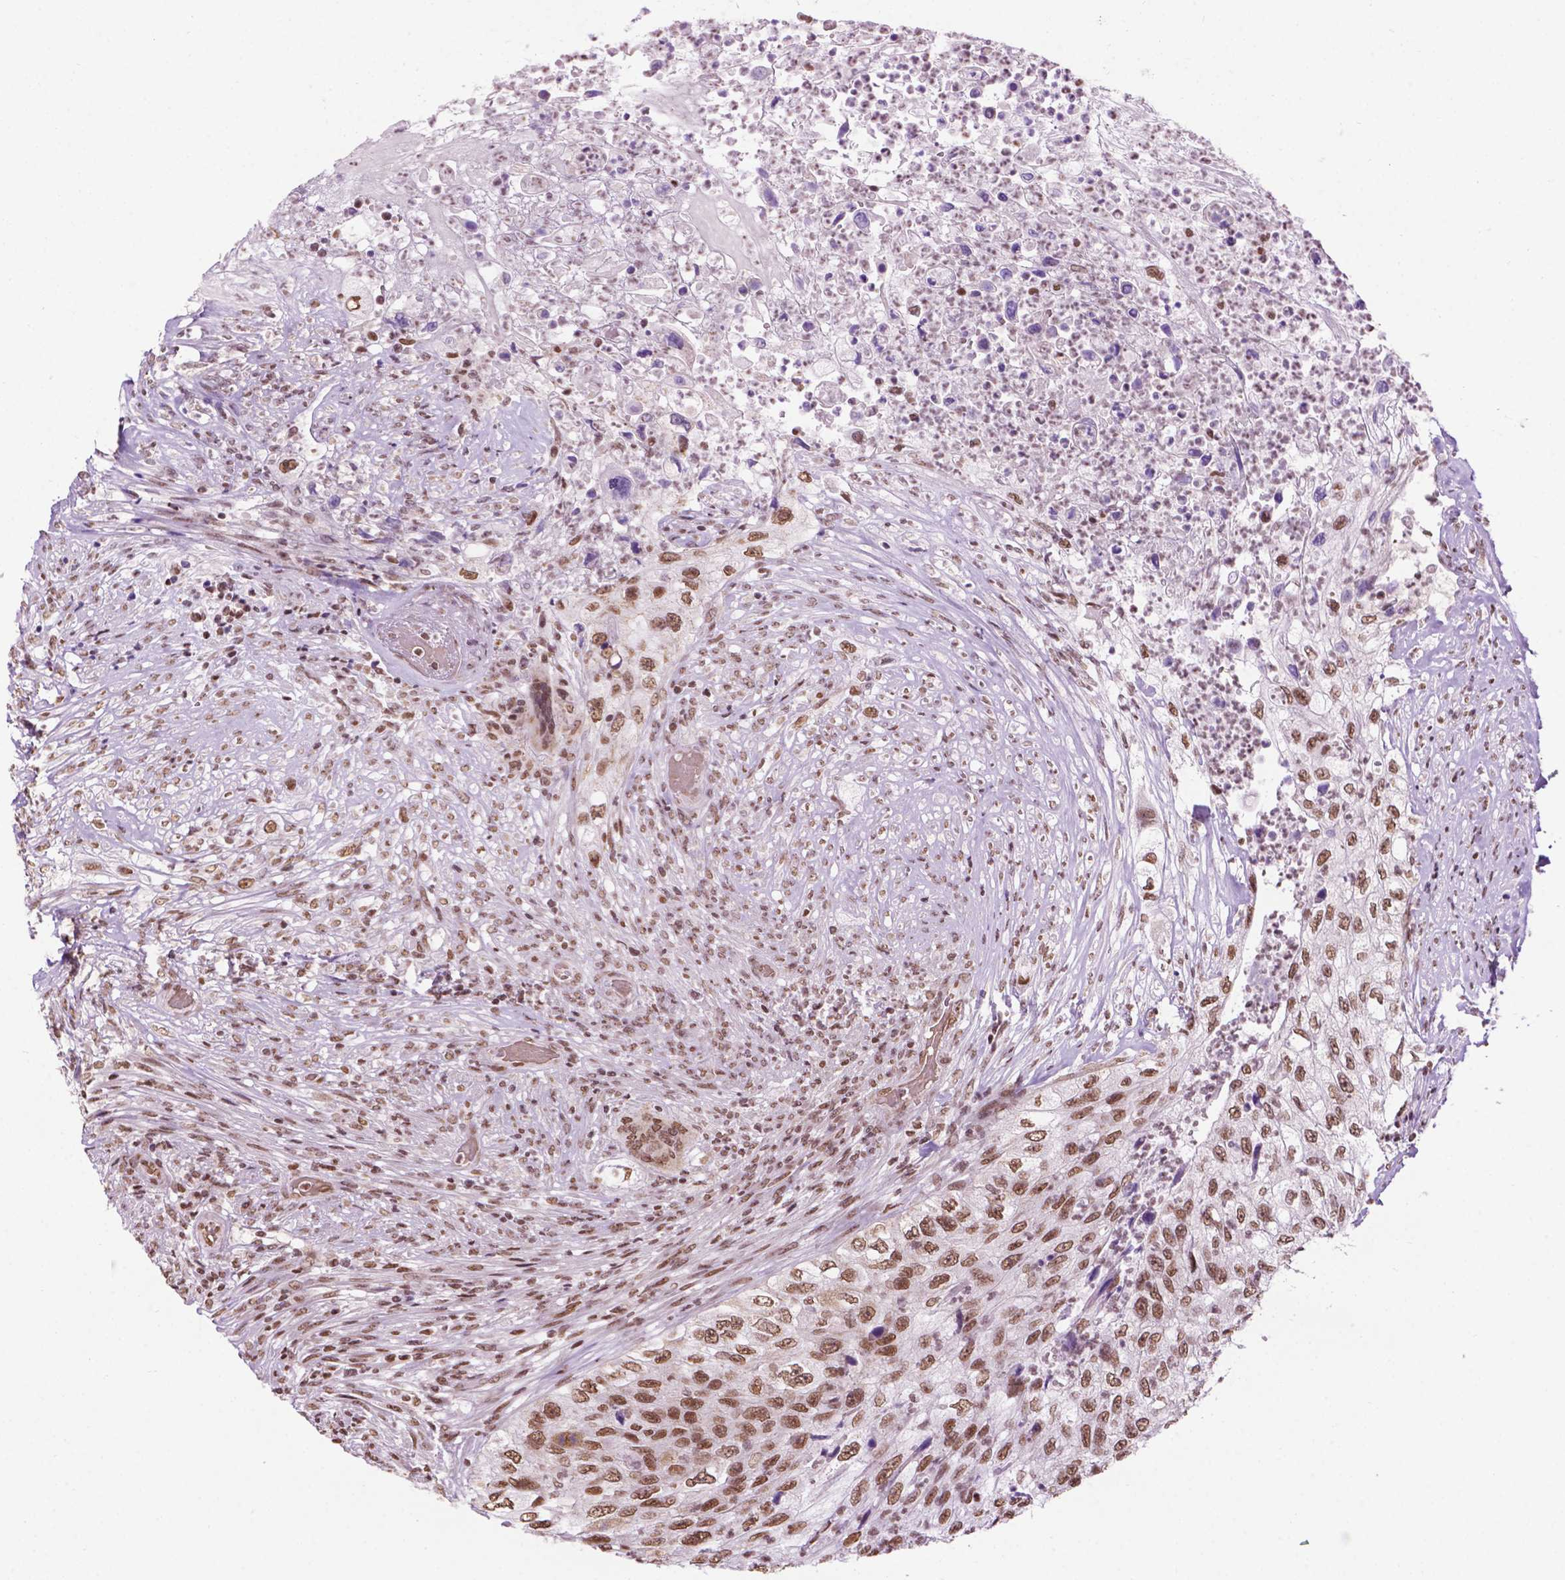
{"staining": {"intensity": "moderate", "quantity": ">75%", "location": "nuclear"}, "tissue": "urothelial cancer", "cell_type": "Tumor cells", "image_type": "cancer", "snomed": [{"axis": "morphology", "description": "Urothelial carcinoma, High grade"}, {"axis": "topography", "description": "Urinary bladder"}], "caption": "A micrograph of urothelial carcinoma (high-grade) stained for a protein reveals moderate nuclear brown staining in tumor cells.", "gene": "COL23A1", "patient": {"sex": "female", "age": 60}}